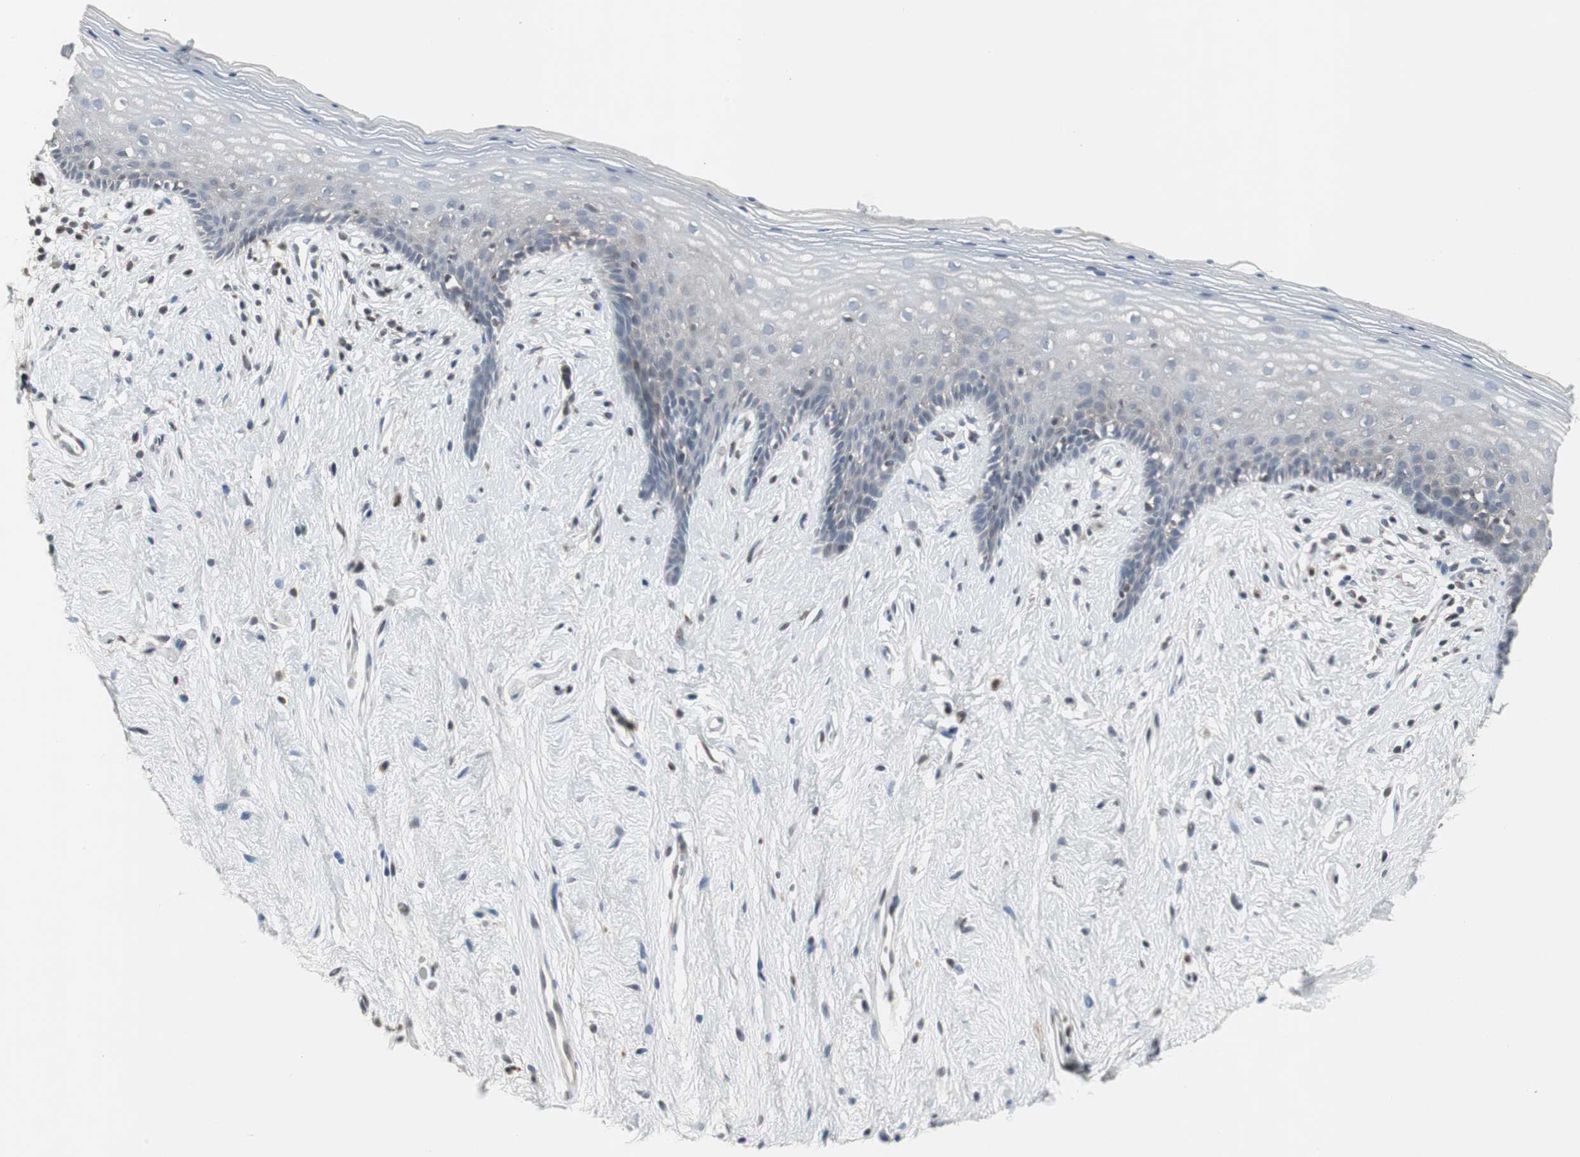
{"staining": {"intensity": "negative", "quantity": "none", "location": "none"}, "tissue": "vagina", "cell_type": "Squamous epithelial cells", "image_type": "normal", "snomed": [{"axis": "morphology", "description": "Normal tissue, NOS"}, {"axis": "topography", "description": "Vagina"}], "caption": "Squamous epithelial cells show no significant staining in benign vagina. (Brightfield microscopy of DAB IHC at high magnification).", "gene": "GRK2", "patient": {"sex": "female", "age": 44}}